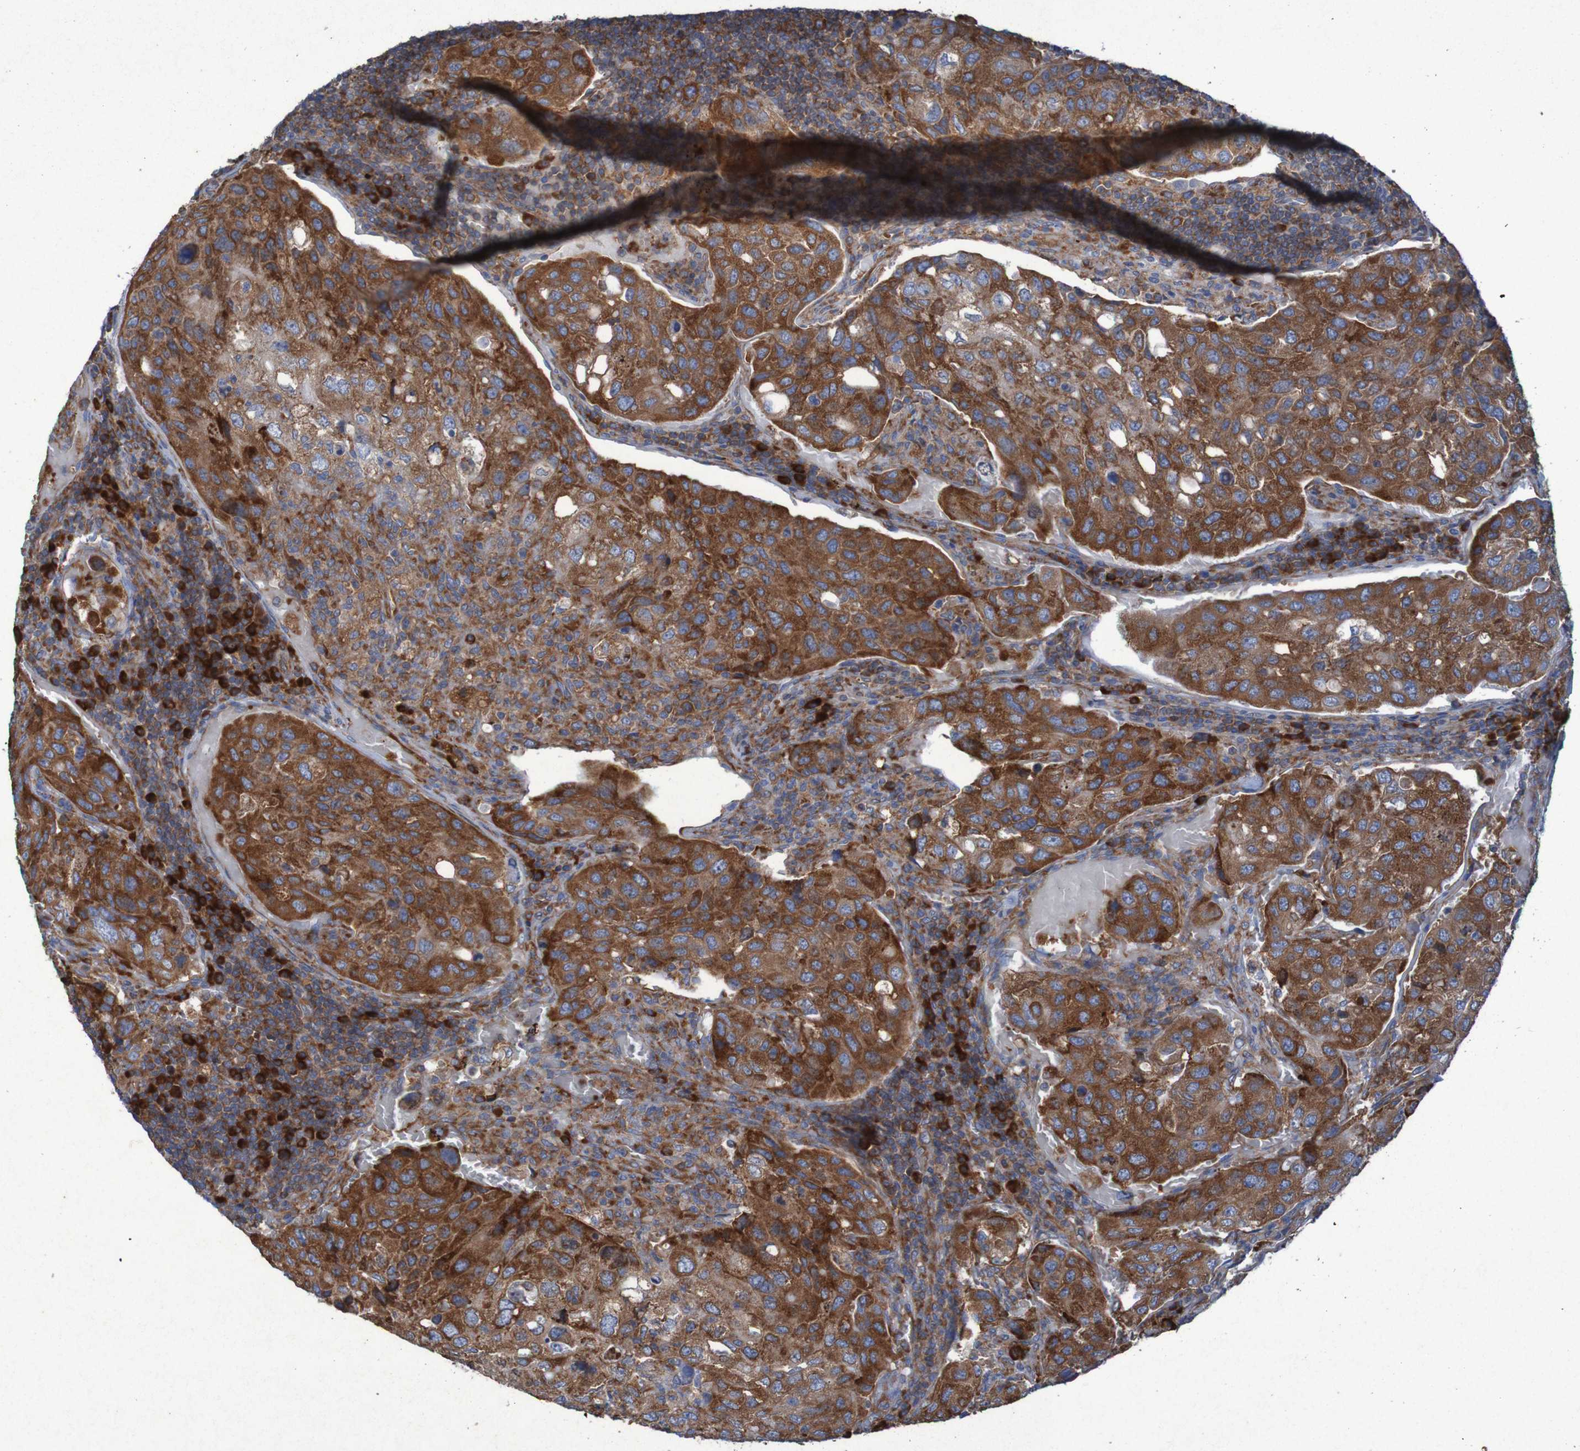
{"staining": {"intensity": "strong", "quantity": ">75%", "location": "cytoplasmic/membranous"}, "tissue": "urothelial cancer", "cell_type": "Tumor cells", "image_type": "cancer", "snomed": [{"axis": "morphology", "description": "Urothelial carcinoma, High grade"}, {"axis": "topography", "description": "Lymph node"}, {"axis": "topography", "description": "Urinary bladder"}], "caption": "A photomicrograph of human urothelial cancer stained for a protein demonstrates strong cytoplasmic/membranous brown staining in tumor cells.", "gene": "RPL10", "patient": {"sex": "male", "age": 51}}